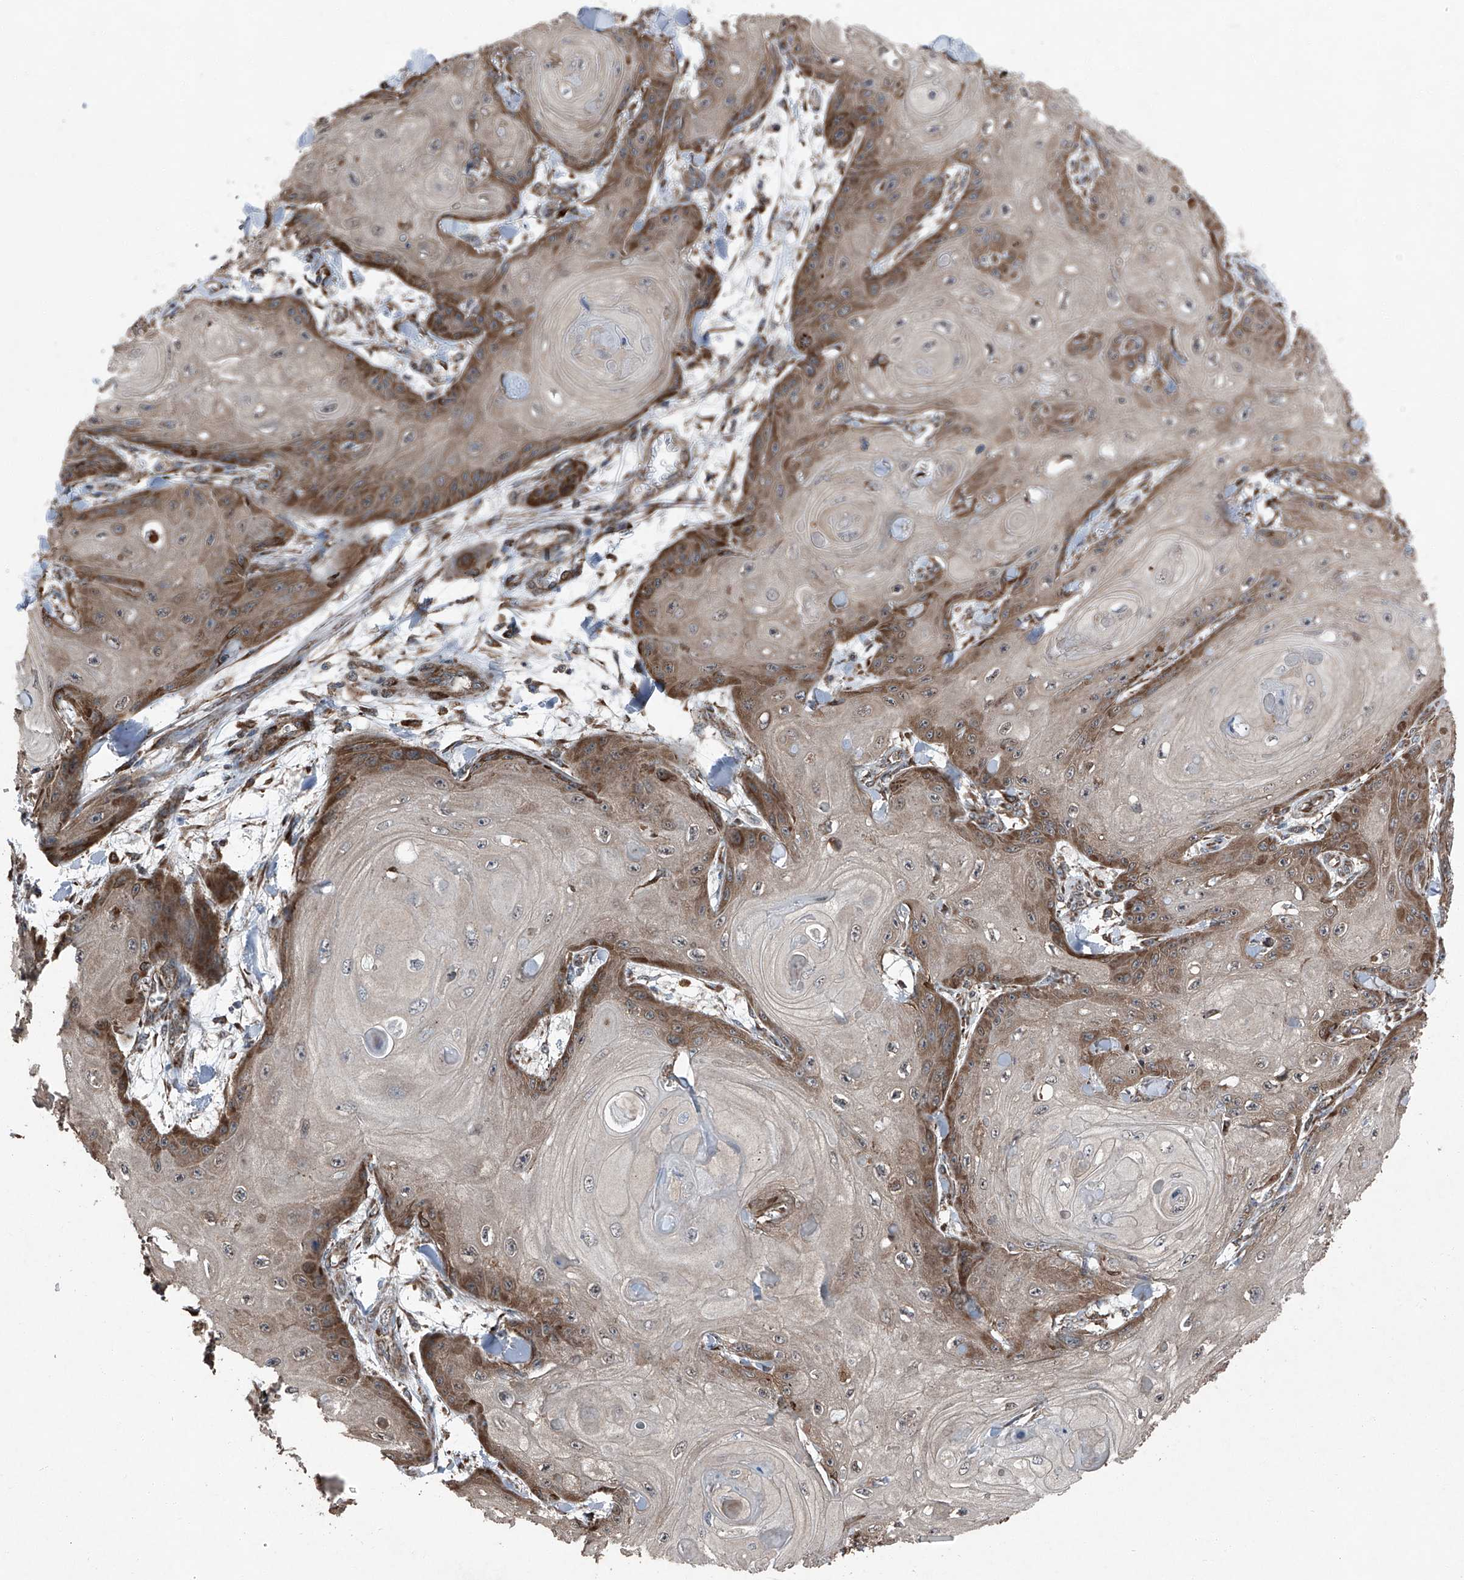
{"staining": {"intensity": "moderate", "quantity": "<25%", "location": "cytoplasmic/membranous"}, "tissue": "skin cancer", "cell_type": "Tumor cells", "image_type": "cancer", "snomed": [{"axis": "morphology", "description": "Squamous cell carcinoma, NOS"}, {"axis": "topography", "description": "Skin"}], "caption": "Moderate cytoplasmic/membranous protein staining is identified in approximately <25% of tumor cells in skin squamous cell carcinoma.", "gene": "LIMK1", "patient": {"sex": "male", "age": 74}}